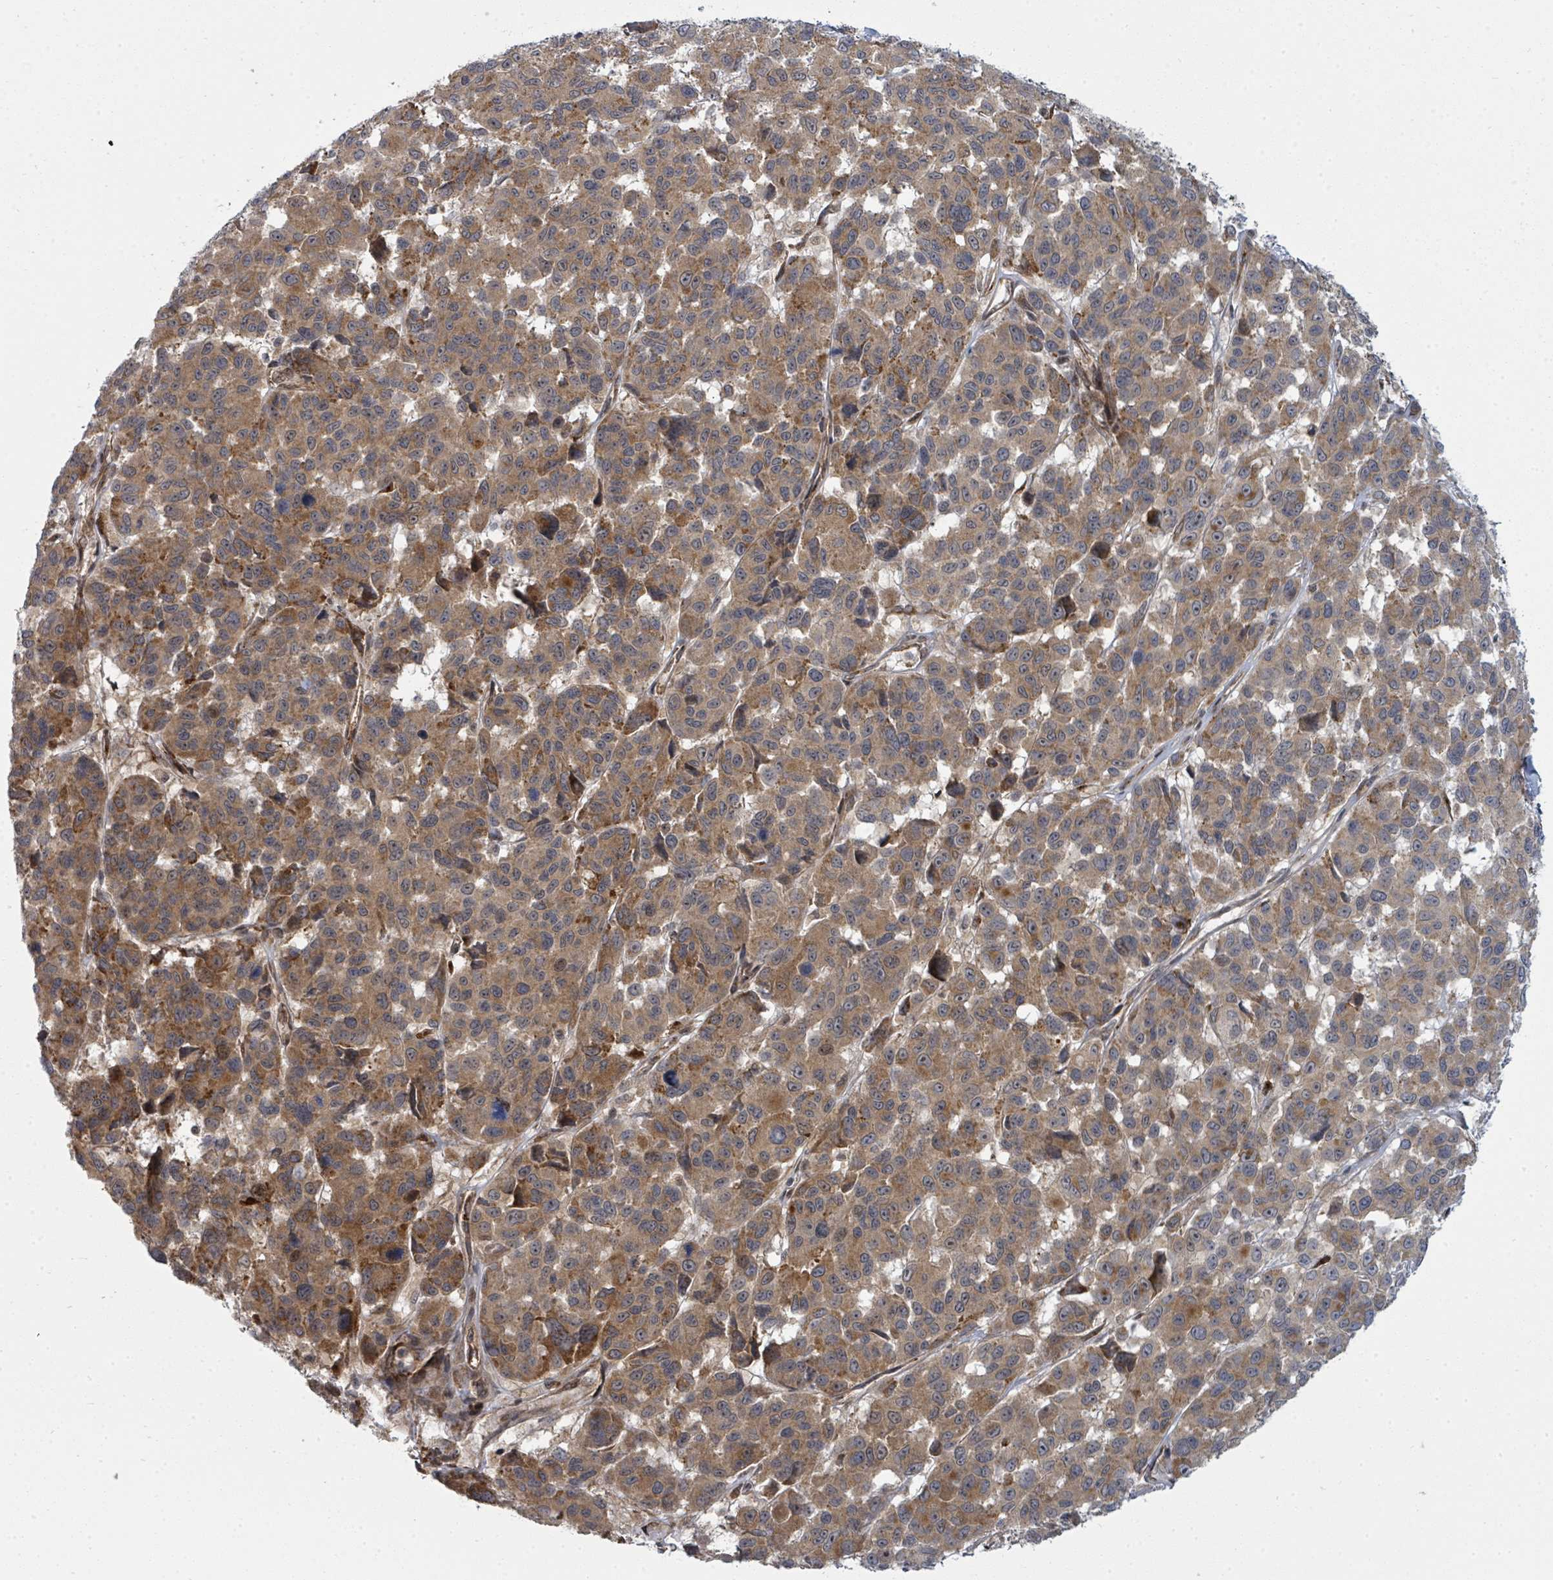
{"staining": {"intensity": "moderate", "quantity": ">75%", "location": "cytoplasmic/membranous"}, "tissue": "melanoma", "cell_type": "Tumor cells", "image_type": "cancer", "snomed": [{"axis": "morphology", "description": "Malignant melanoma, NOS"}, {"axis": "topography", "description": "Skin"}], "caption": "Immunohistochemical staining of human melanoma reveals moderate cytoplasmic/membranous protein expression in approximately >75% of tumor cells.", "gene": "PSMG2", "patient": {"sex": "female", "age": 66}}